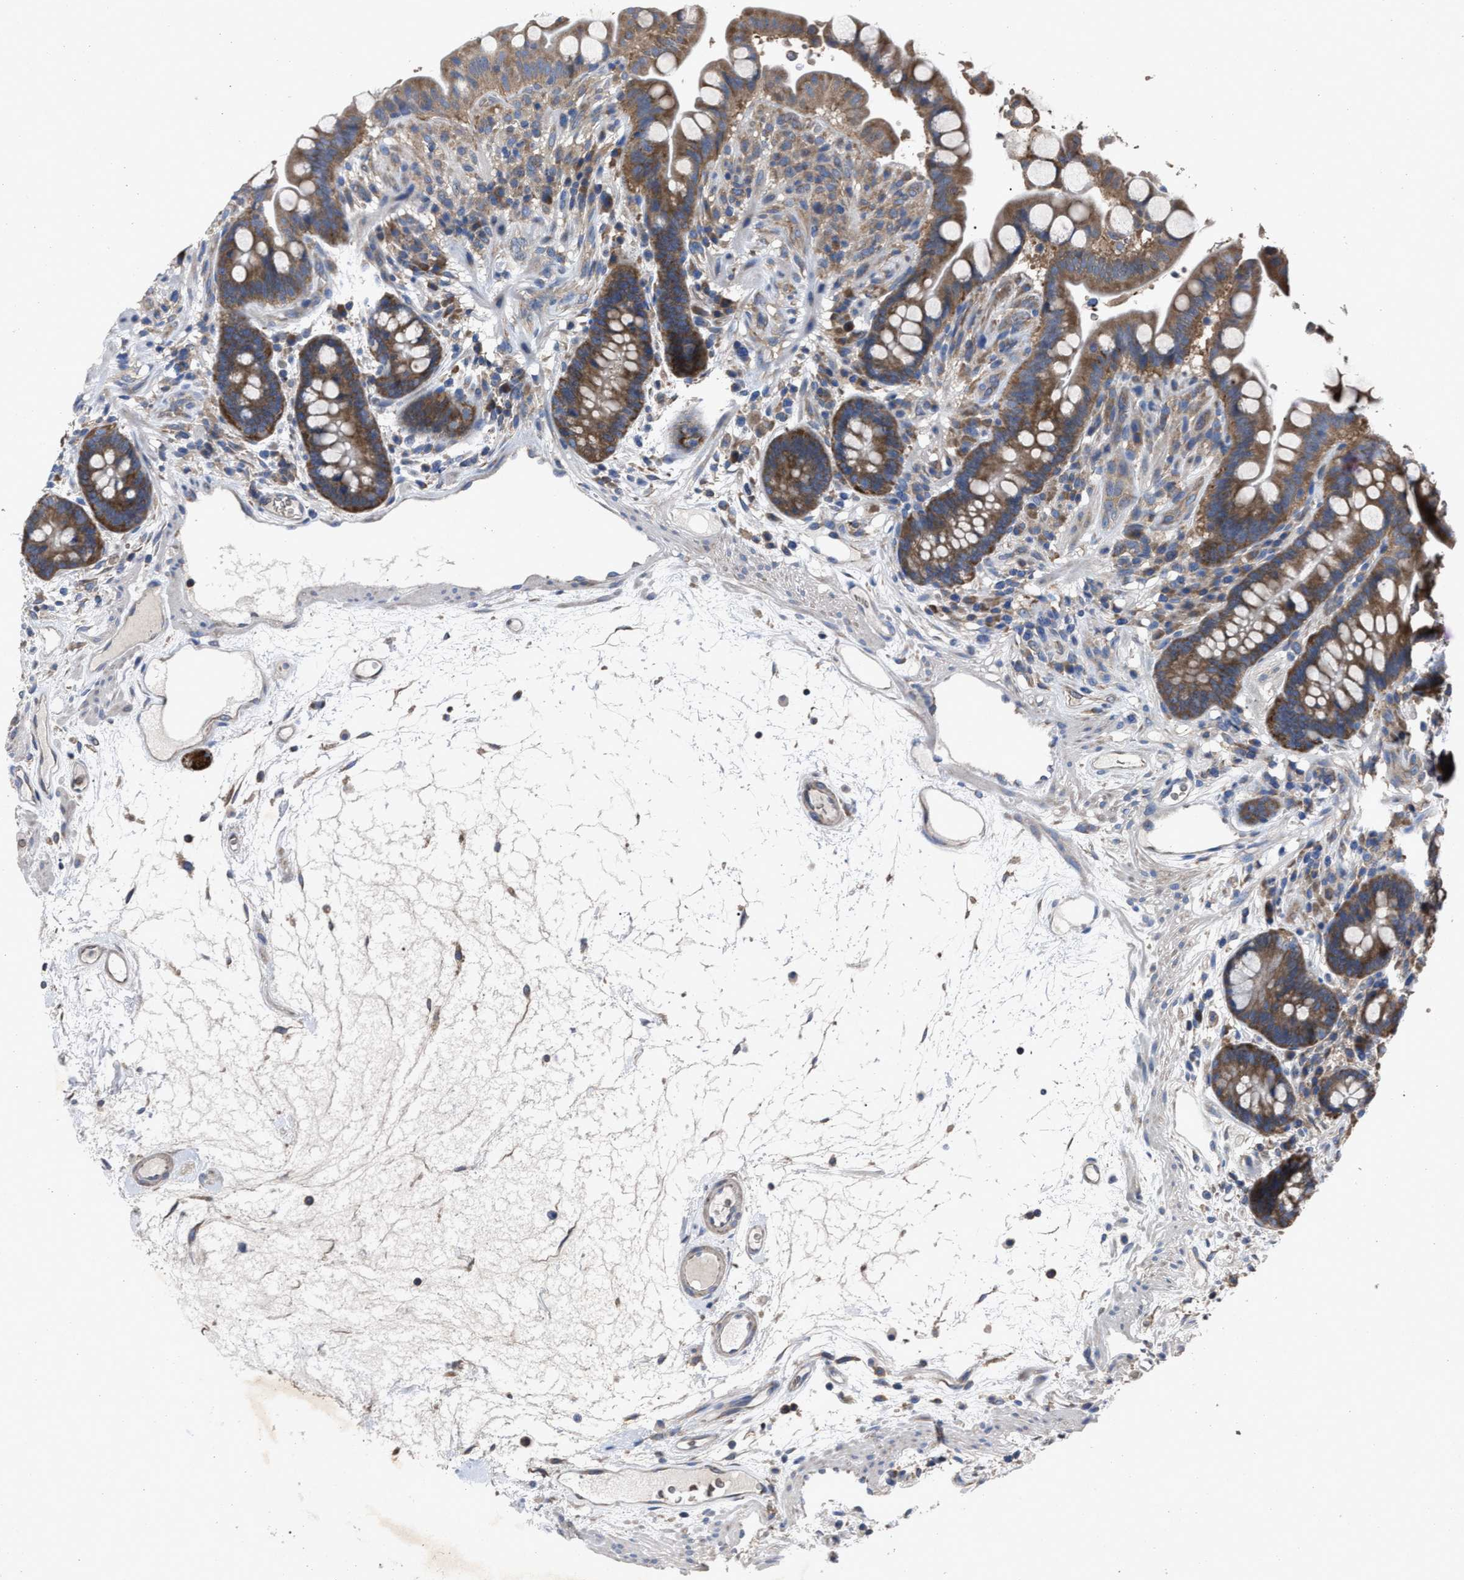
{"staining": {"intensity": "weak", "quantity": ">75%", "location": "cytoplasmic/membranous"}, "tissue": "colon", "cell_type": "Endothelial cells", "image_type": "normal", "snomed": [{"axis": "morphology", "description": "Normal tissue, NOS"}, {"axis": "topography", "description": "Colon"}], "caption": "High-magnification brightfield microscopy of normal colon stained with DAB (3,3'-diaminobenzidine) (brown) and counterstained with hematoxylin (blue). endothelial cells exhibit weak cytoplasmic/membranous positivity is identified in about>75% of cells. (brown staining indicates protein expression, while blue staining denotes nuclei).", "gene": "UPF1", "patient": {"sex": "male", "age": 73}}